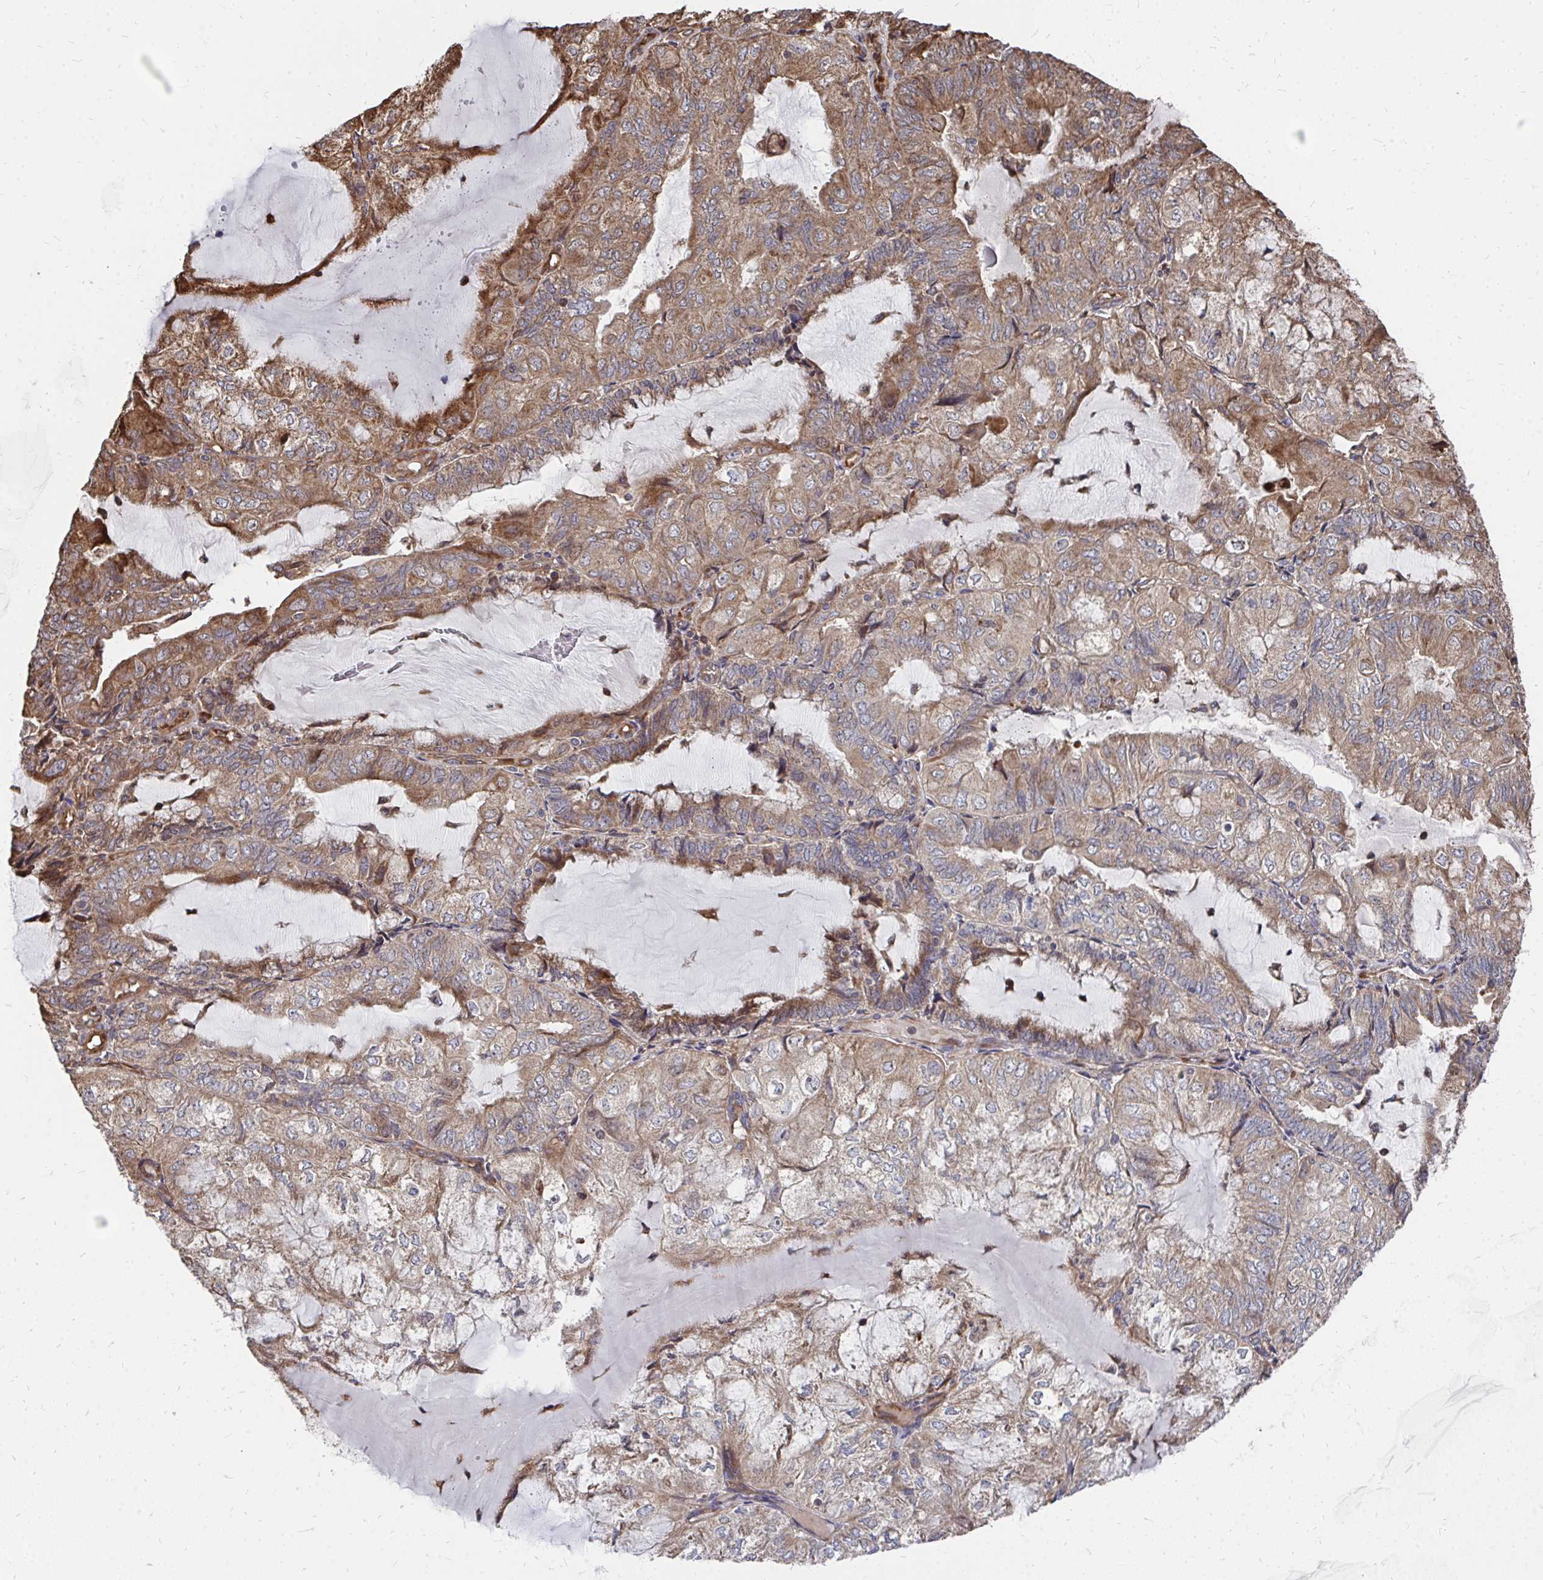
{"staining": {"intensity": "moderate", "quantity": "25%-75%", "location": "cytoplasmic/membranous"}, "tissue": "endometrial cancer", "cell_type": "Tumor cells", "image_type": "cancer", "snomed": [{"axis": "morphology", "description": "Adenocarcinoma, NOS"}, {"axis": "topography", "description": "Endometrium"}], "caption": "Endometrial cancer (adenocarcinoma) stained for a protein displays moderate cytoplasmic/membranous positivity in tumor cells.", "gene": "FAM89A", "patient": {"sex": "female", "age": 81}}